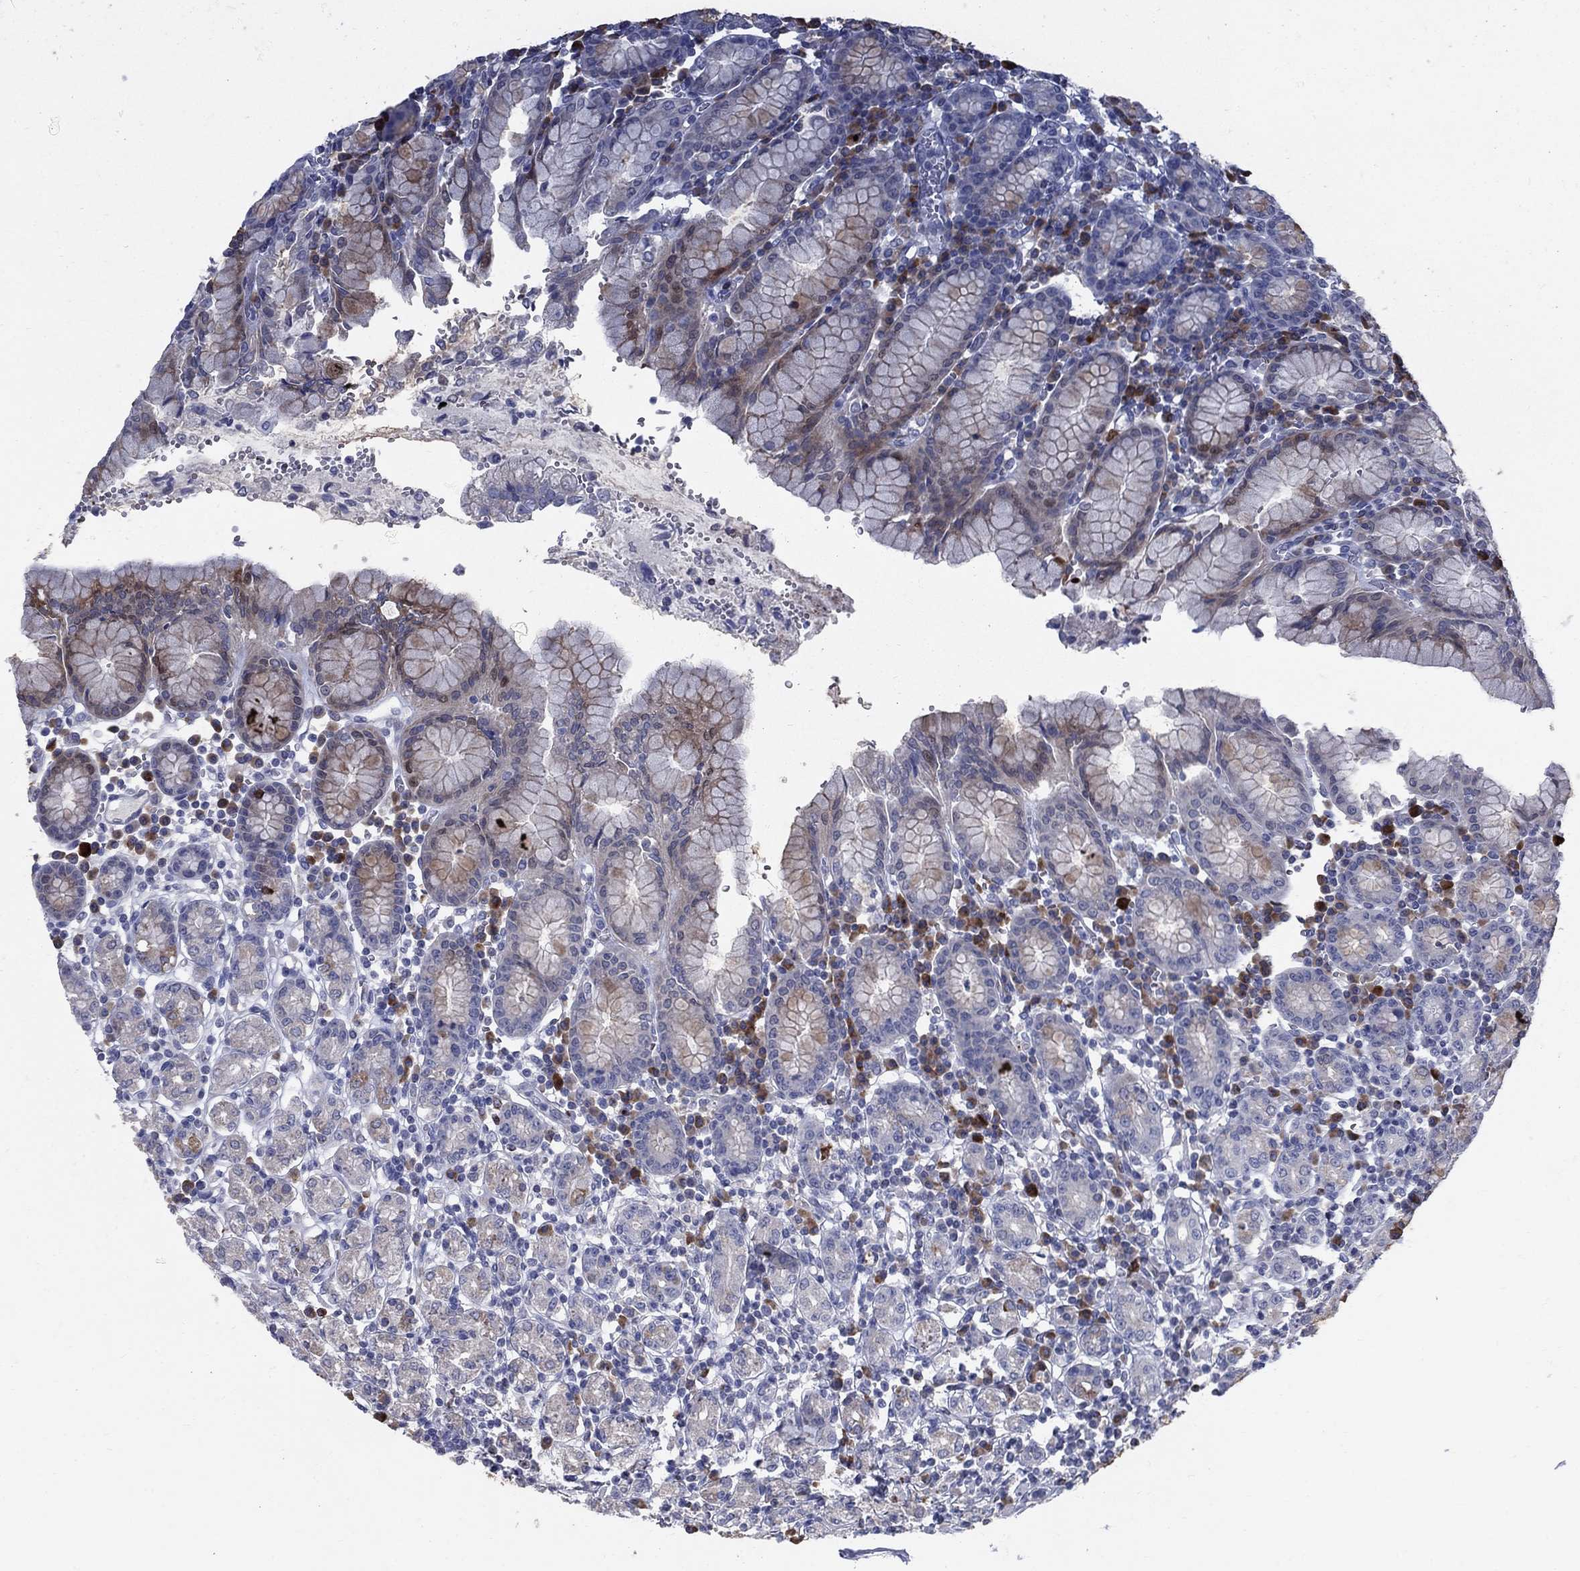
{"staining": {"intensity": "moderate", "quantity": "<25%", "location": "cytoplasmic/membranous"}, "tissue": "stomach", "cell_type": "Glandular cells", "image_type": "normal", "snomed": [{"axis": "morphology", "description": "Normal tissue, NOS"}, {"axis": "topography", "description": "Stomach, upper"}, {"axis": "topography", "description": "Stomach"}], "caption": "Immunohistochemical staining of normal human stomach demonstrates <25% levels of moderate cytoplasmic/membranous protein staining in about <25% of glandular cells.", "gene": "NTRK2", "patient": {"sex": "male", "age": 62}}